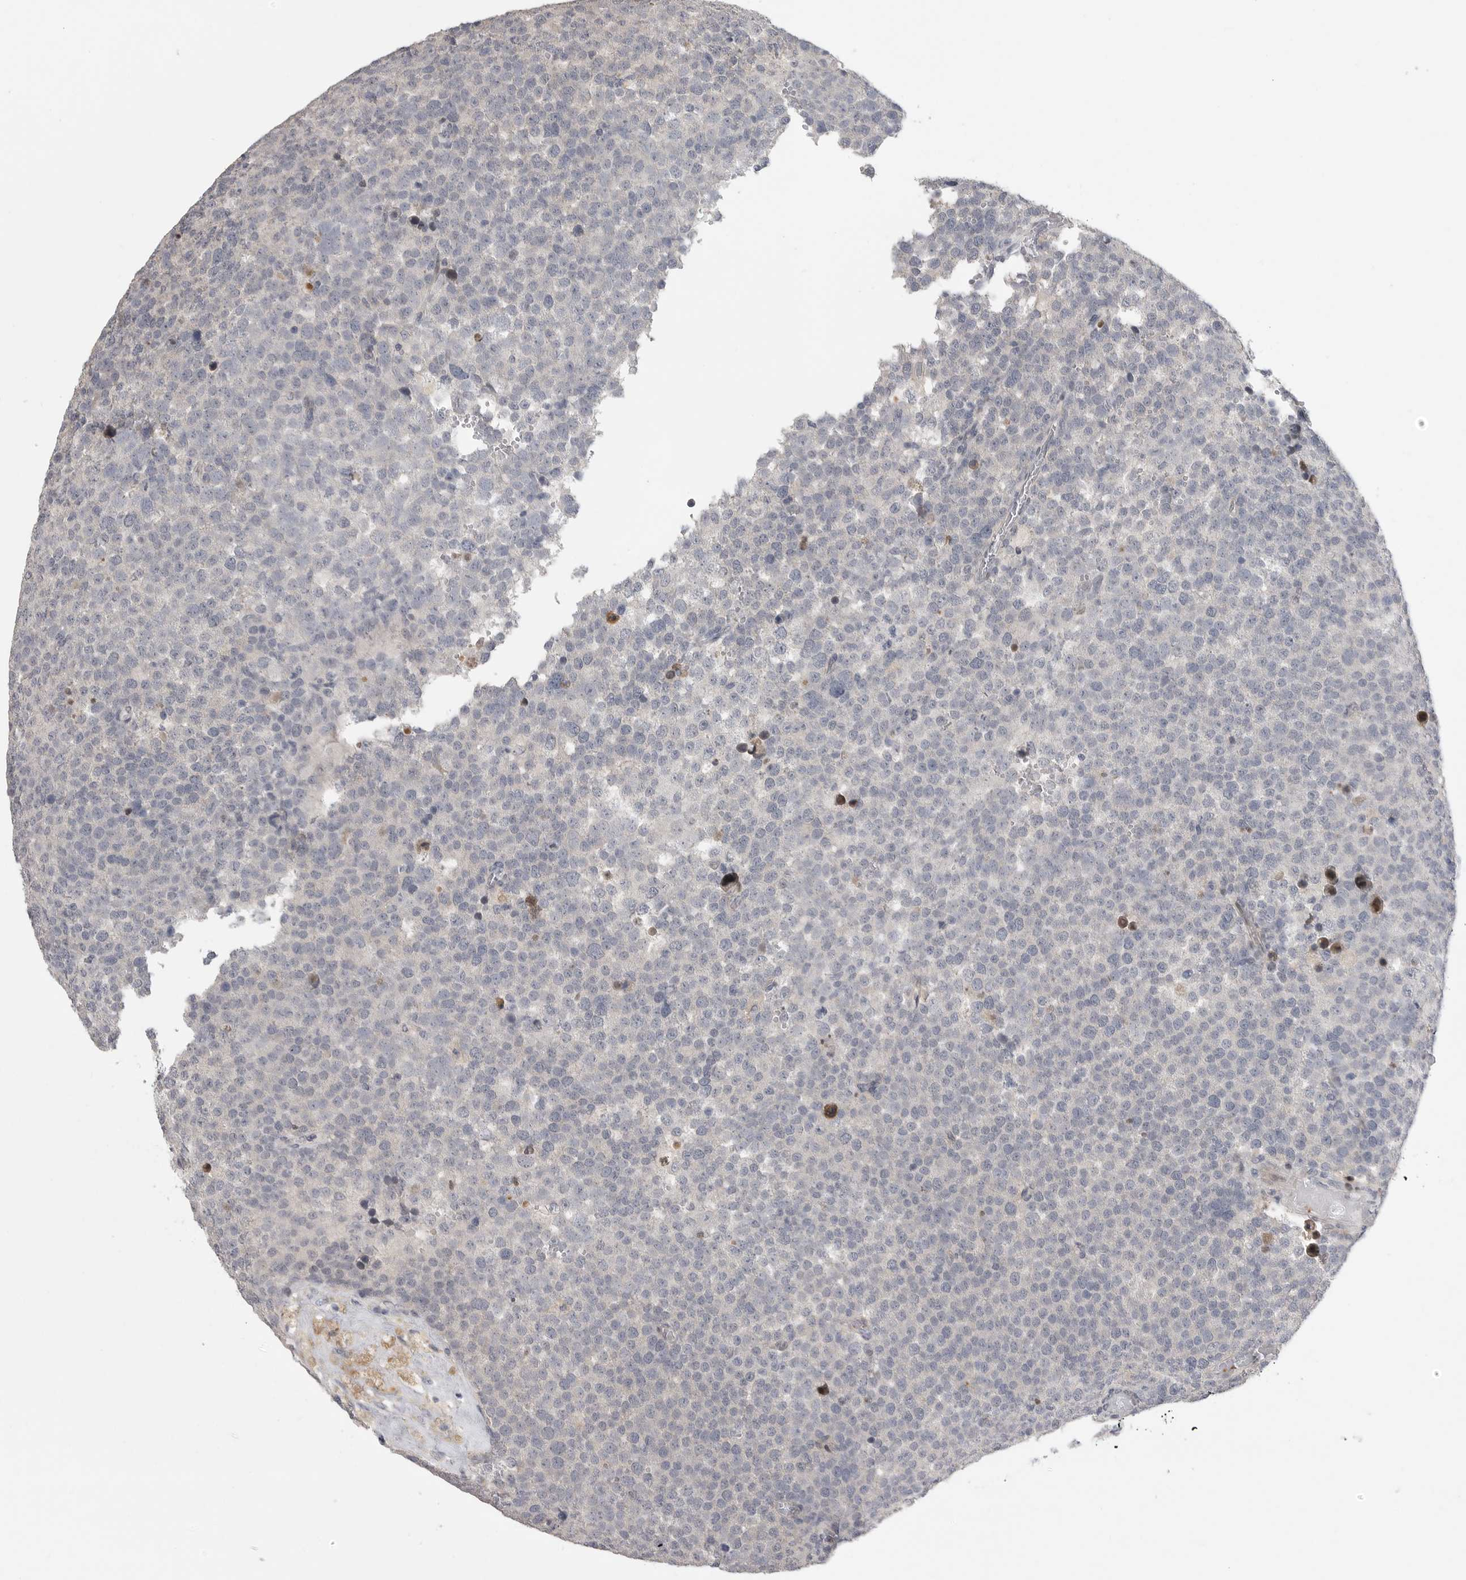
{"staining": {"intensity": "negative", "quantity": "none", "location": "none"}, "tissue": "testis cancer", "cell_type": "Tumor cells", "image_type": "cancer", "snomed": [{"axis": "morphology", "description": "Seminoma, NOS"}, {"axis": "topography", "description": "Testis"}], "caption": "A high-resolution micrograph shows immunohistochemistry staining of testis cancer, which displays no significant expression in tumor cells.", "gene": "FBXO43", "patient": {"sex": "male", "age": 71}}